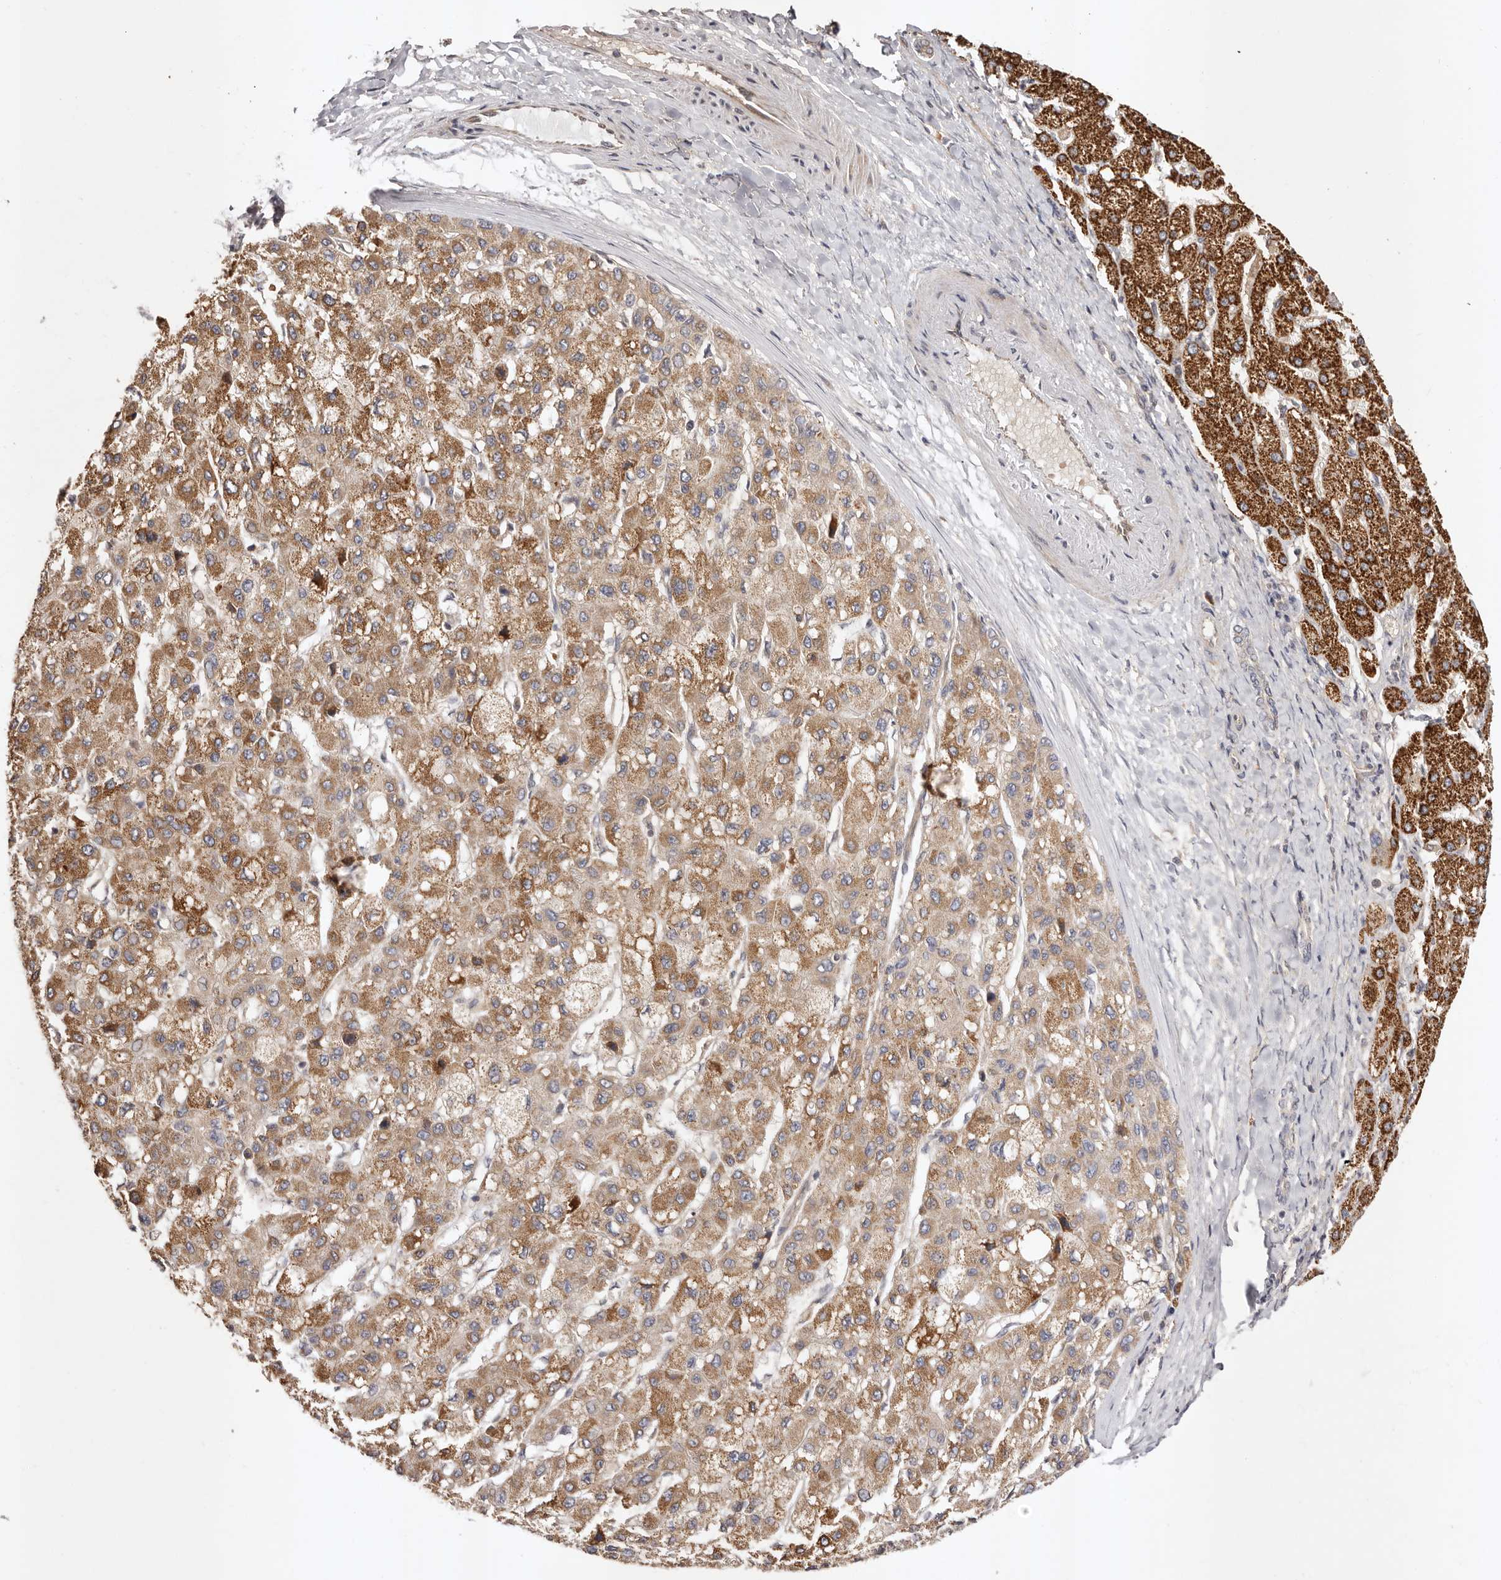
{"staining": {"intensity": "strong", "quantity": "25%-75%", "location": "cytoplasmic/membranous"}, "tissue": "liver cancer", "cell_type": "Tumor cells", "image_type": "cancer", "snomed": [{"axis": "morphology", "description": "Carcinoma, Hepatocellular, NOS"}, {"axis": "topography", "description": "Liver"}], "caption": "Tumor cells show high levels of strong cytoplasmic/membranous positivity in about 25%-75% of cells in human liver cancer.", "gene": "UBR2", "patient": {"sex": "male", "age": 80}}